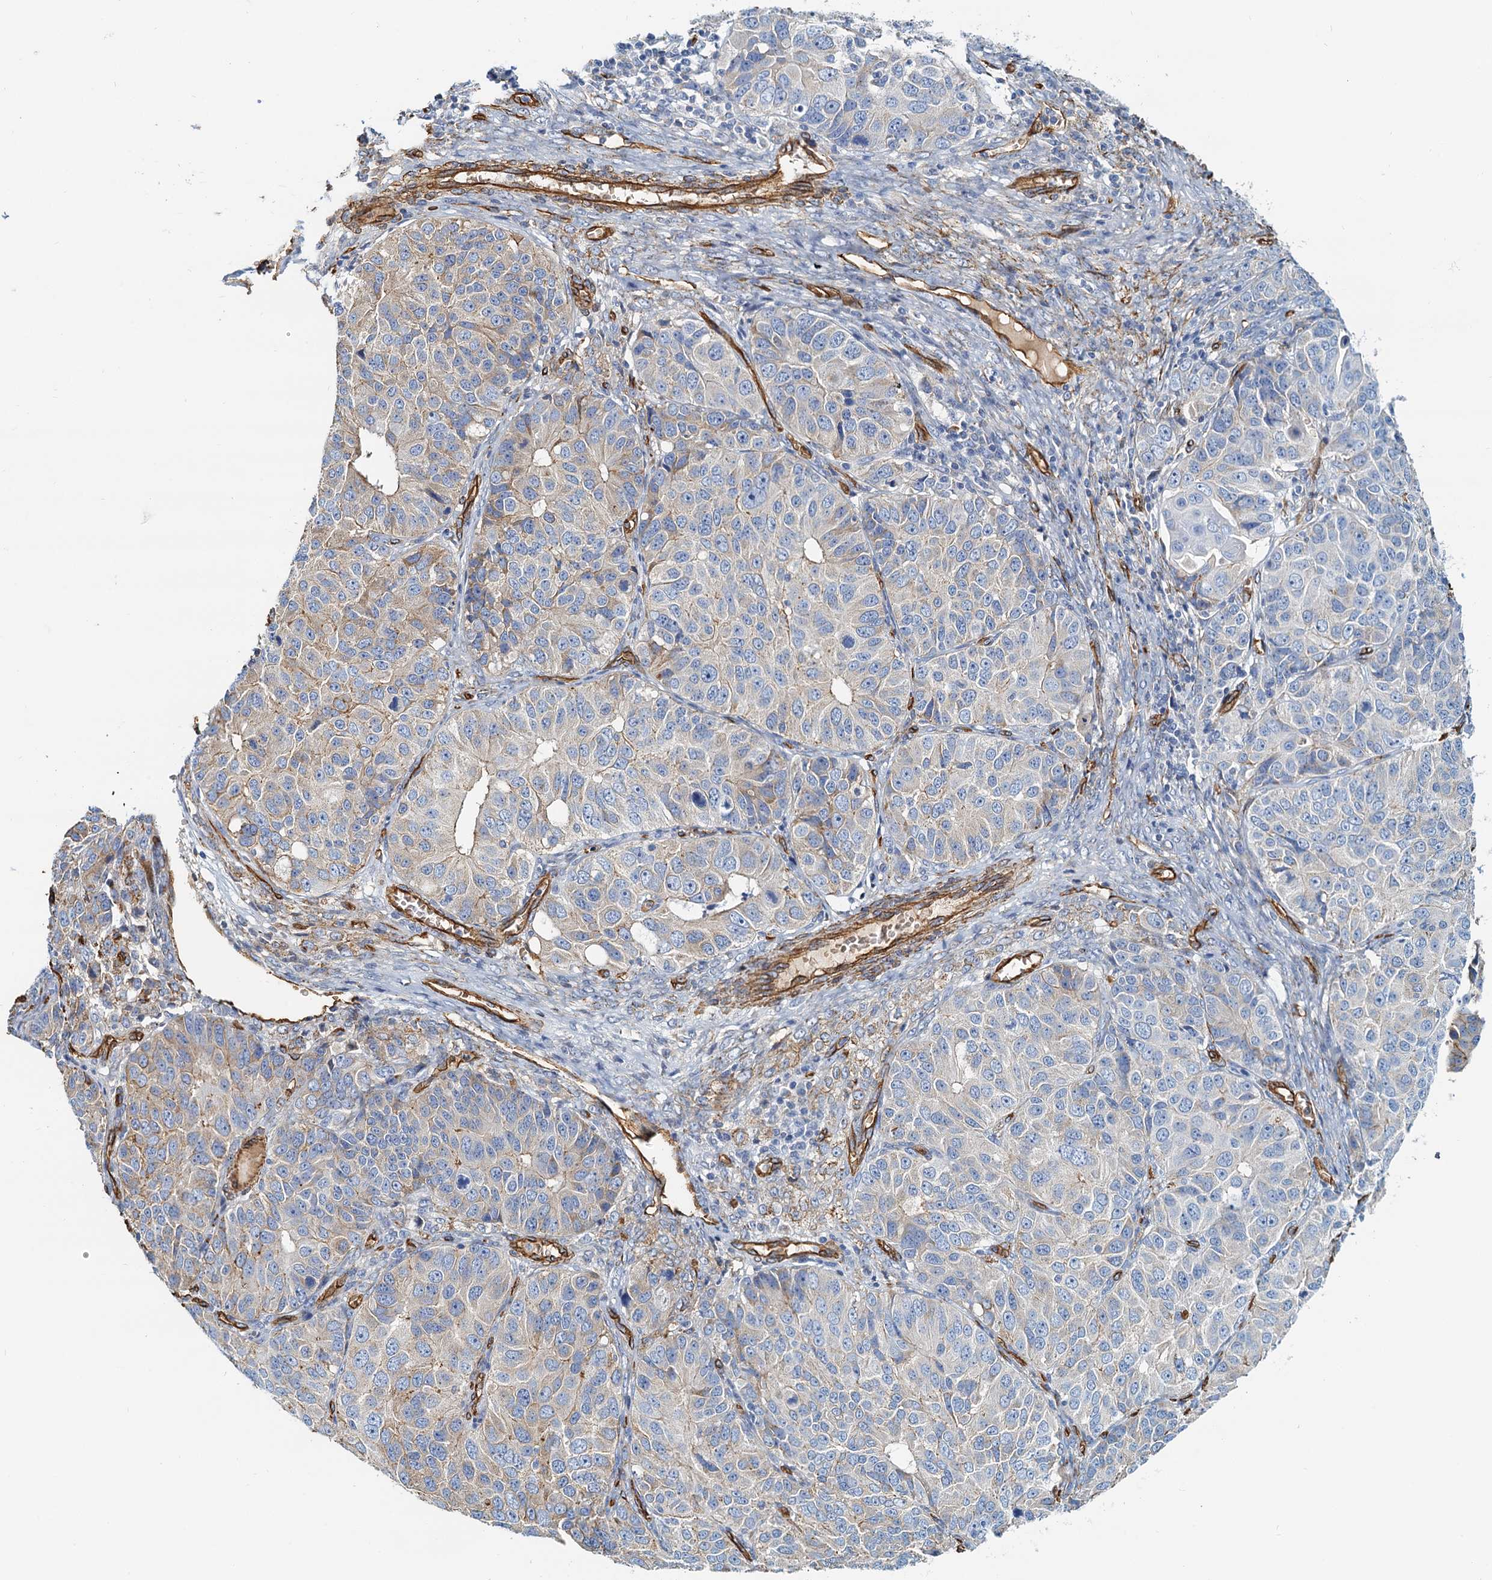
{"staining": {"intensity": "weak", "quantity": "25%-75%", "location": "cytoplasmic/membranous"}, "tissue": "ovarian cancer", "cell_type": "Tumor cells", "image_type": "cancer", "snomed": [{"axis": "morphology", "description": "Carcinoma, endometroid"}, {"axis": "topography", "description": "Ovary"}], "caption": "Immunohistochemistry (DAB (3,3'-diaminobenzidine)) staining of endometroid carcinoma (ovarian) exhibits weak cytoplasmic/membranous protein positivity in approximately 25%-75% of tumor cells.", "gene": "DGKG", "patient": {"sex": "female", "age": 51}}